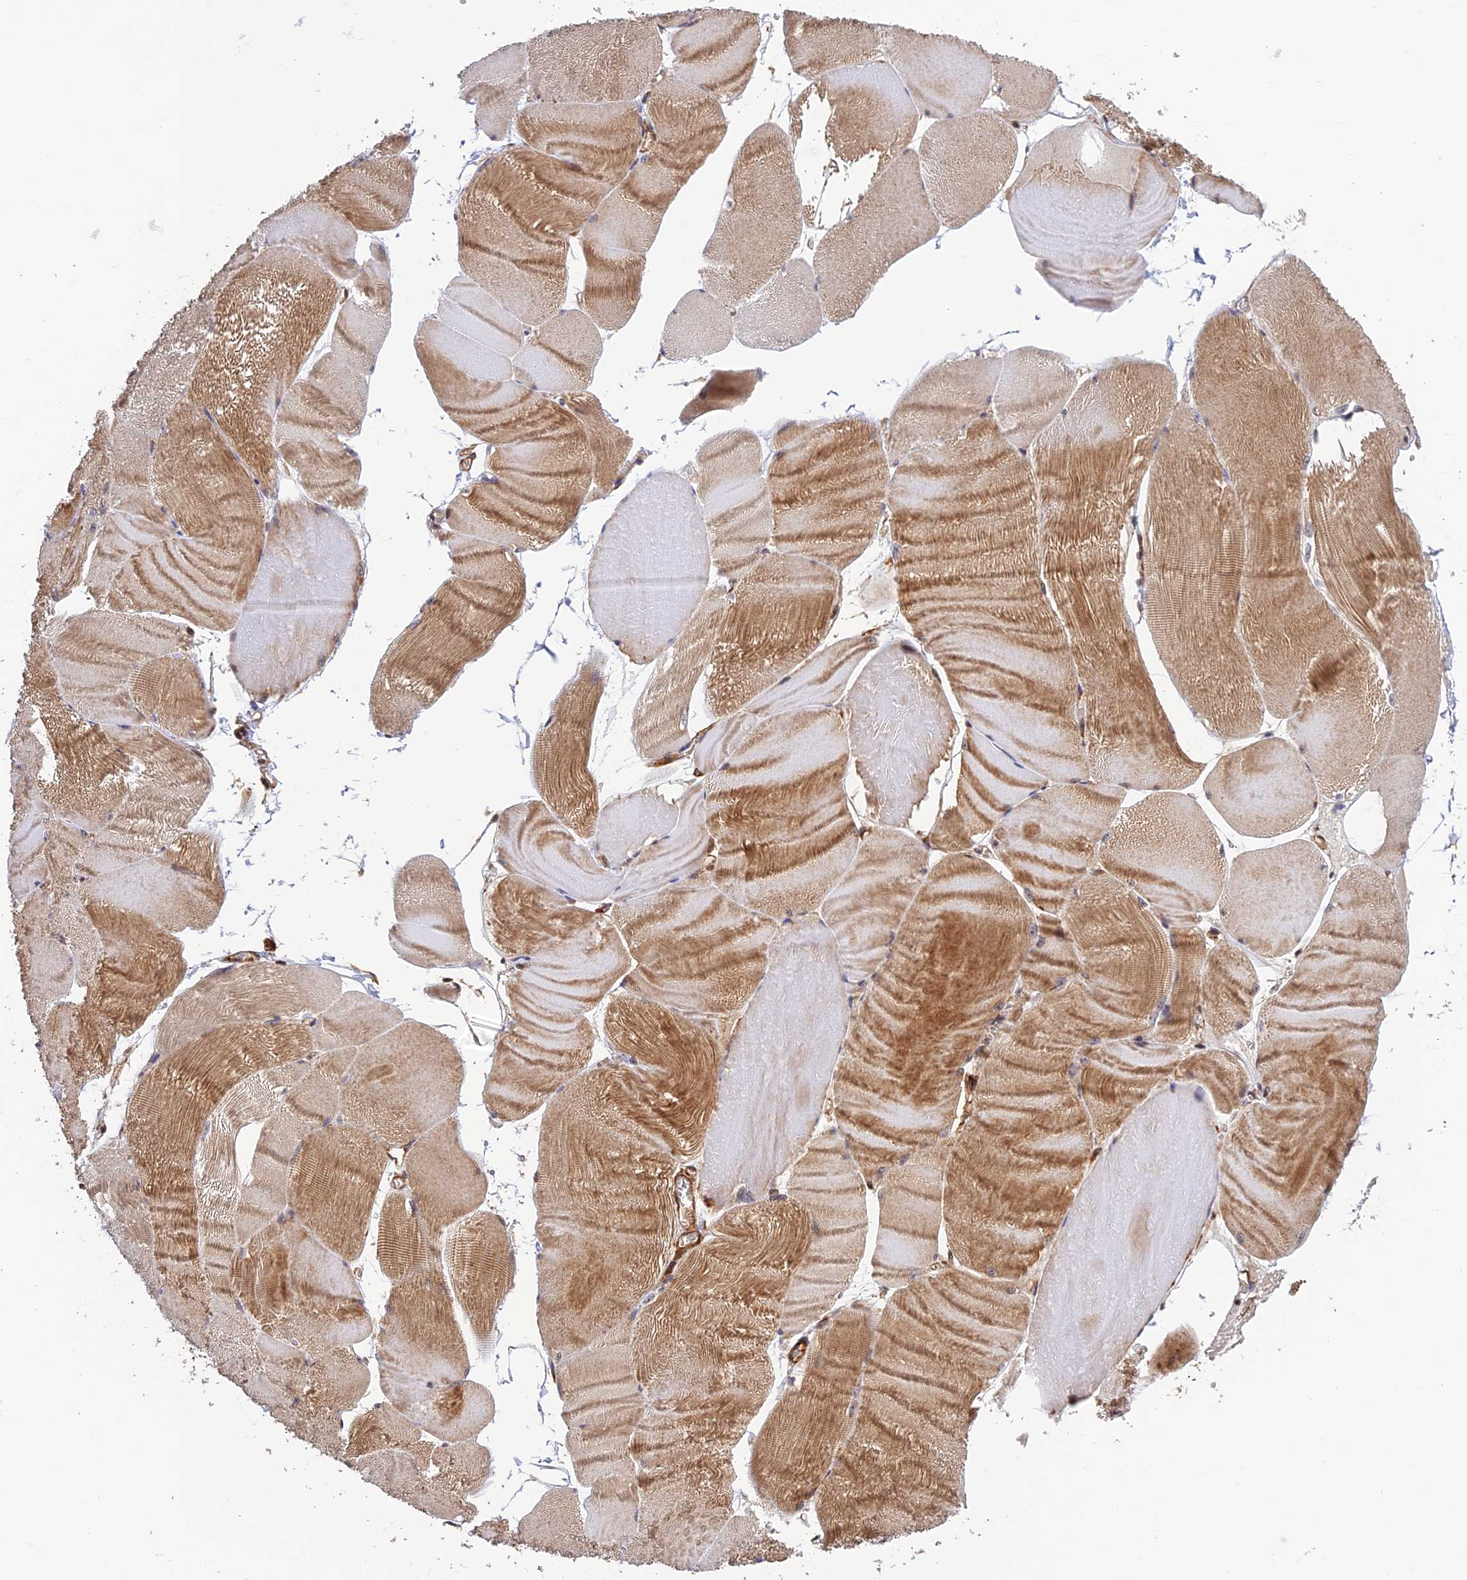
{"staining": {"intensity": "moderate", "quantity": "25%-75%", "location": "cytoplasmic/membranous"}, "tissue": "skeletal muscle", "cell_type": "Myocytes", "image_type": "normal", "snomed": [{"axis": "morphology", "description": "Normal tissue, NOS"}, {"axis": "morphology", "description": "Basal cell carcinoma"}, {"axis": "topography", "description": "Skeletal muscle"}], "caption": "The immunohistochemical stain labels moderate cytoplasmic/membranous positivity in myocytes of unremarkable skeletal muscle. (DAB (3,3'-diaminobenzidine) = brown stain, brightfield microscopy at high magnification).", "gene": "CREBL2", "patient": {"sex": "female", "age": 64}}